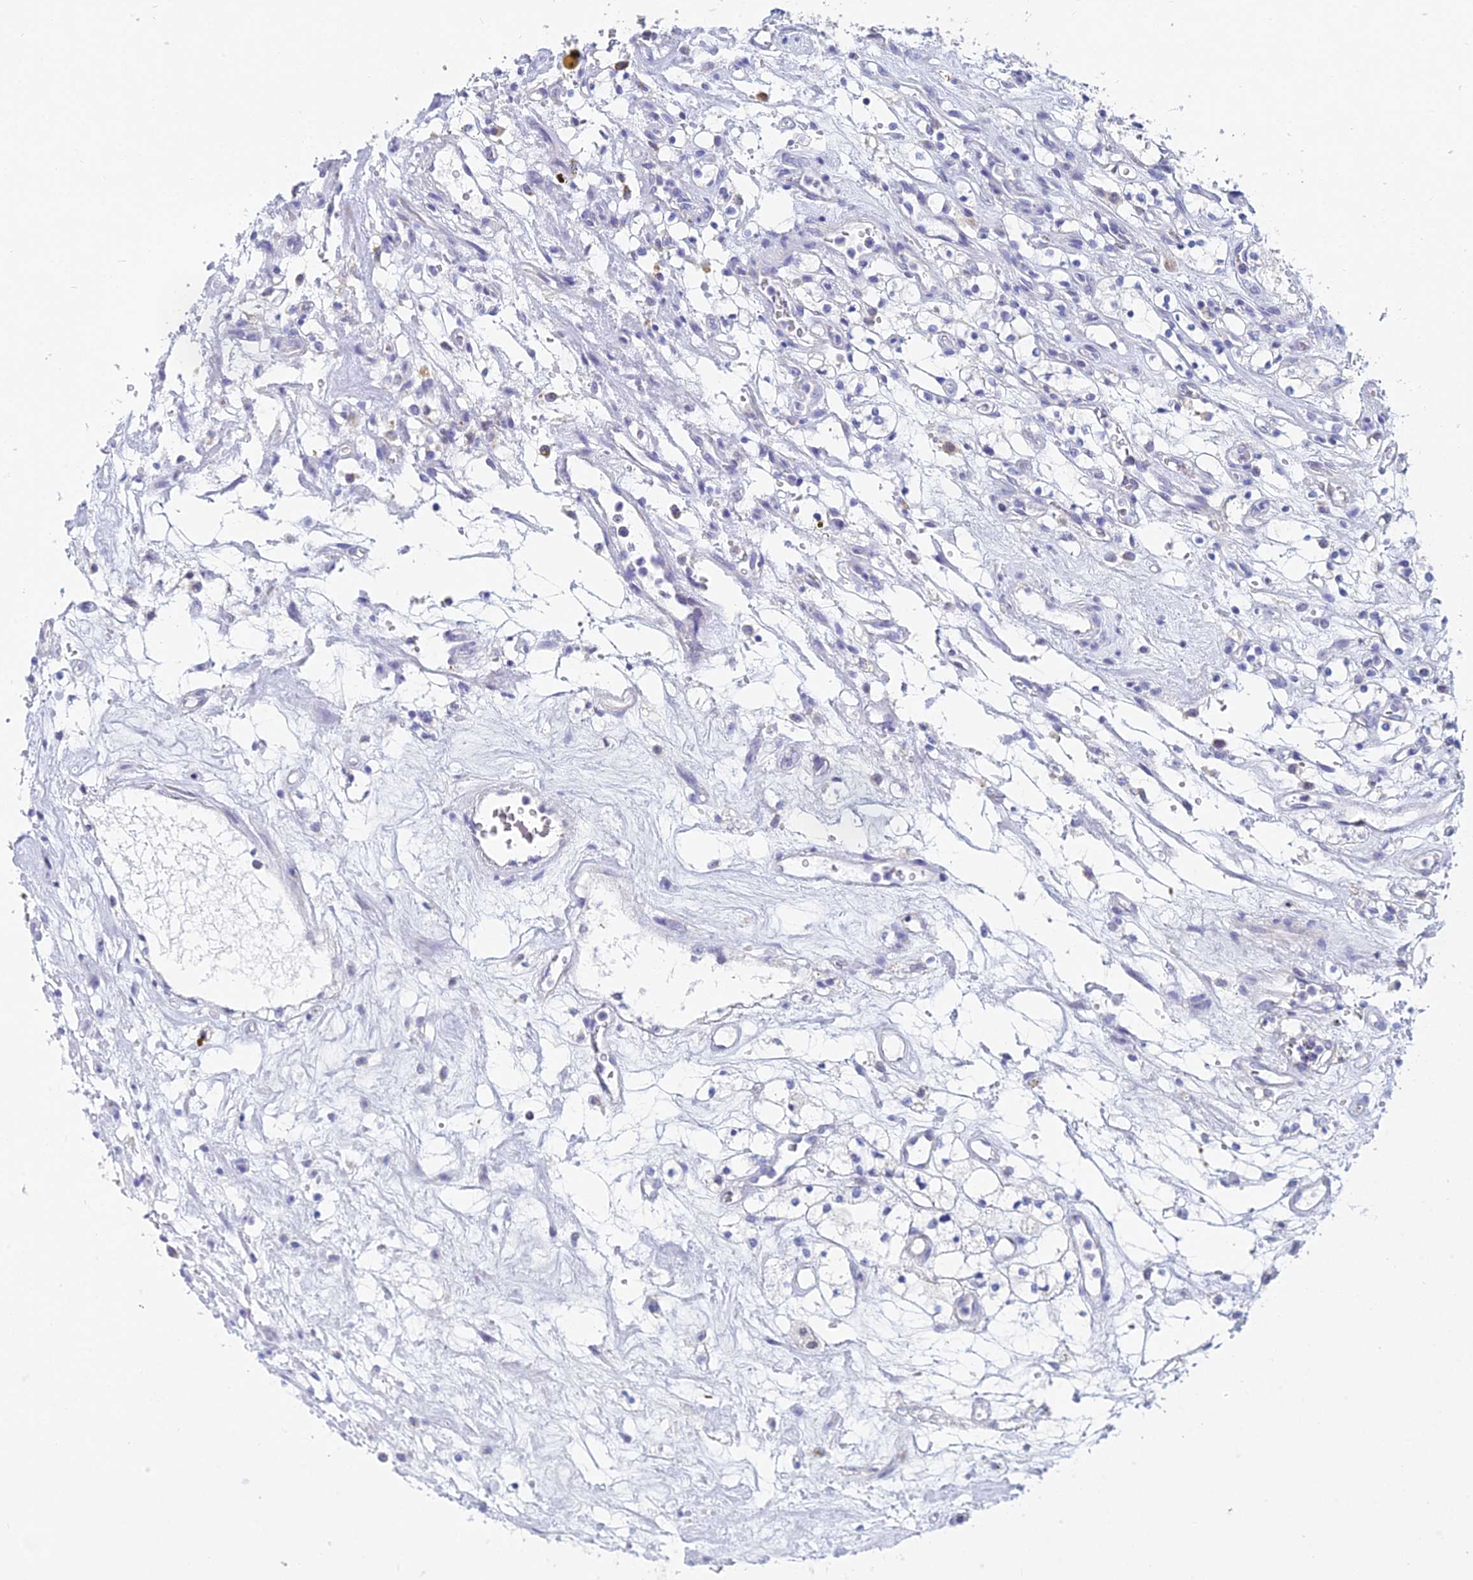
{"staining": {"intensity": "negative", "quantity": "none", "location": "none"}, "tissue": "renal cancer", "cell_type": "Tumor cells", "image_type": "cancer", "snomed": [{"axis": "morphology", "description": "Adenocarcinoma, NOS"}, {"axis": "topography", "description": "Kidney"}], "caption": "Tumor cells are negative for brown protein staining in renal cancer. (Brightfield microscopy of DAB (3,3'-diaminobenzidine) IHC at high magnification).", "gene": "ACSM1", "patient": {"sex": "female", "age": 69}}